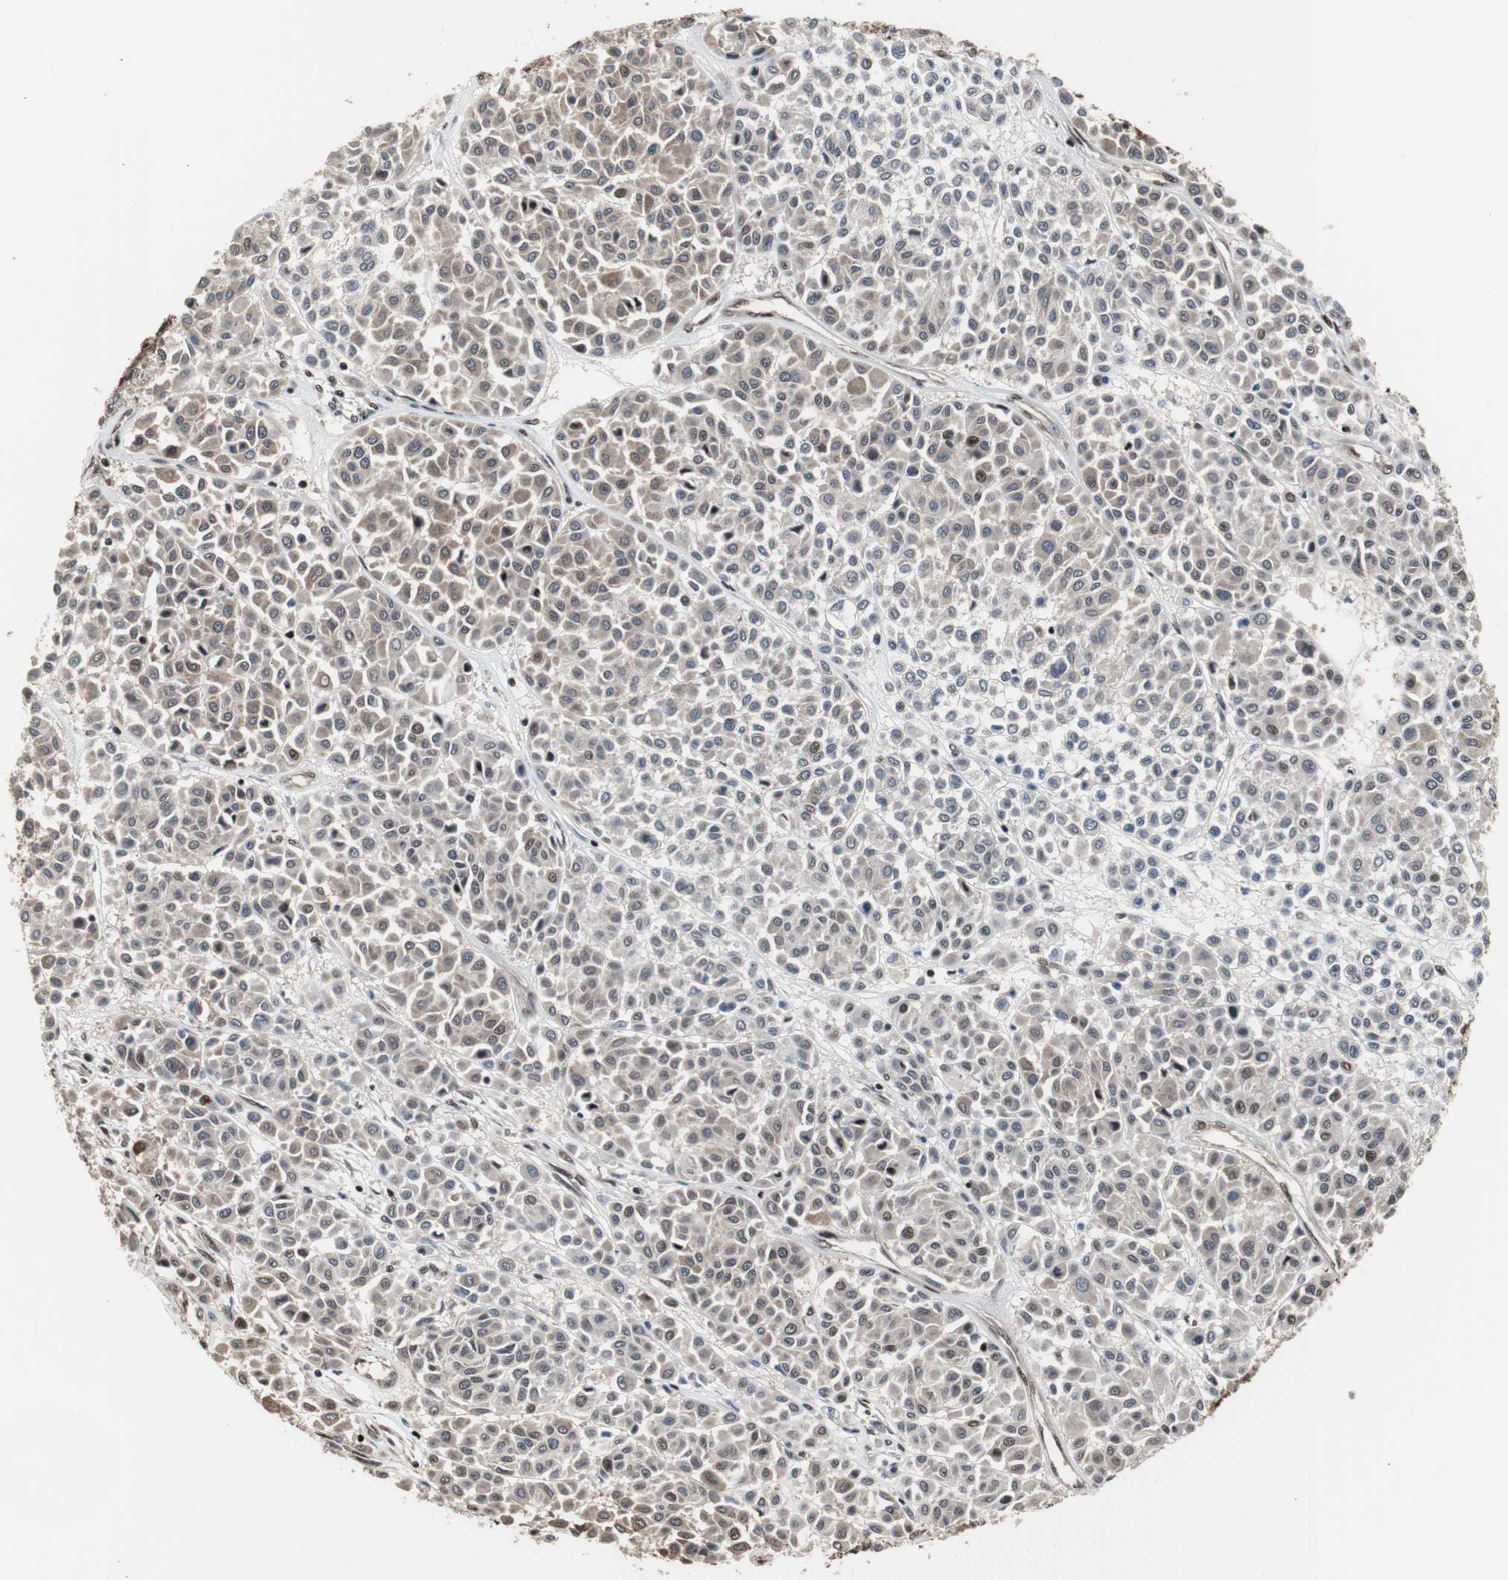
{"staining": {"intensity": "moderate", "quantity": "<25%", "location": "nuclear"}, "tissue": "melanoma", "cell_type": "Tumor cells", "image_type": "cancer", "snomed": [{"axis": "morphology", "description": "Malignant melanoma, Metastatic site"}, {"axis": "topography", "description": "Soft tissue"}], "caption": "Melanoma stained with DAB (3,3'-diaminobenzidine) immunohistochemistry shows low levels of moderate nuclear expression in approximately <25% of tumor cells.", "gene": "POGZ", "patient": {"sex": "male", "age": 41}}